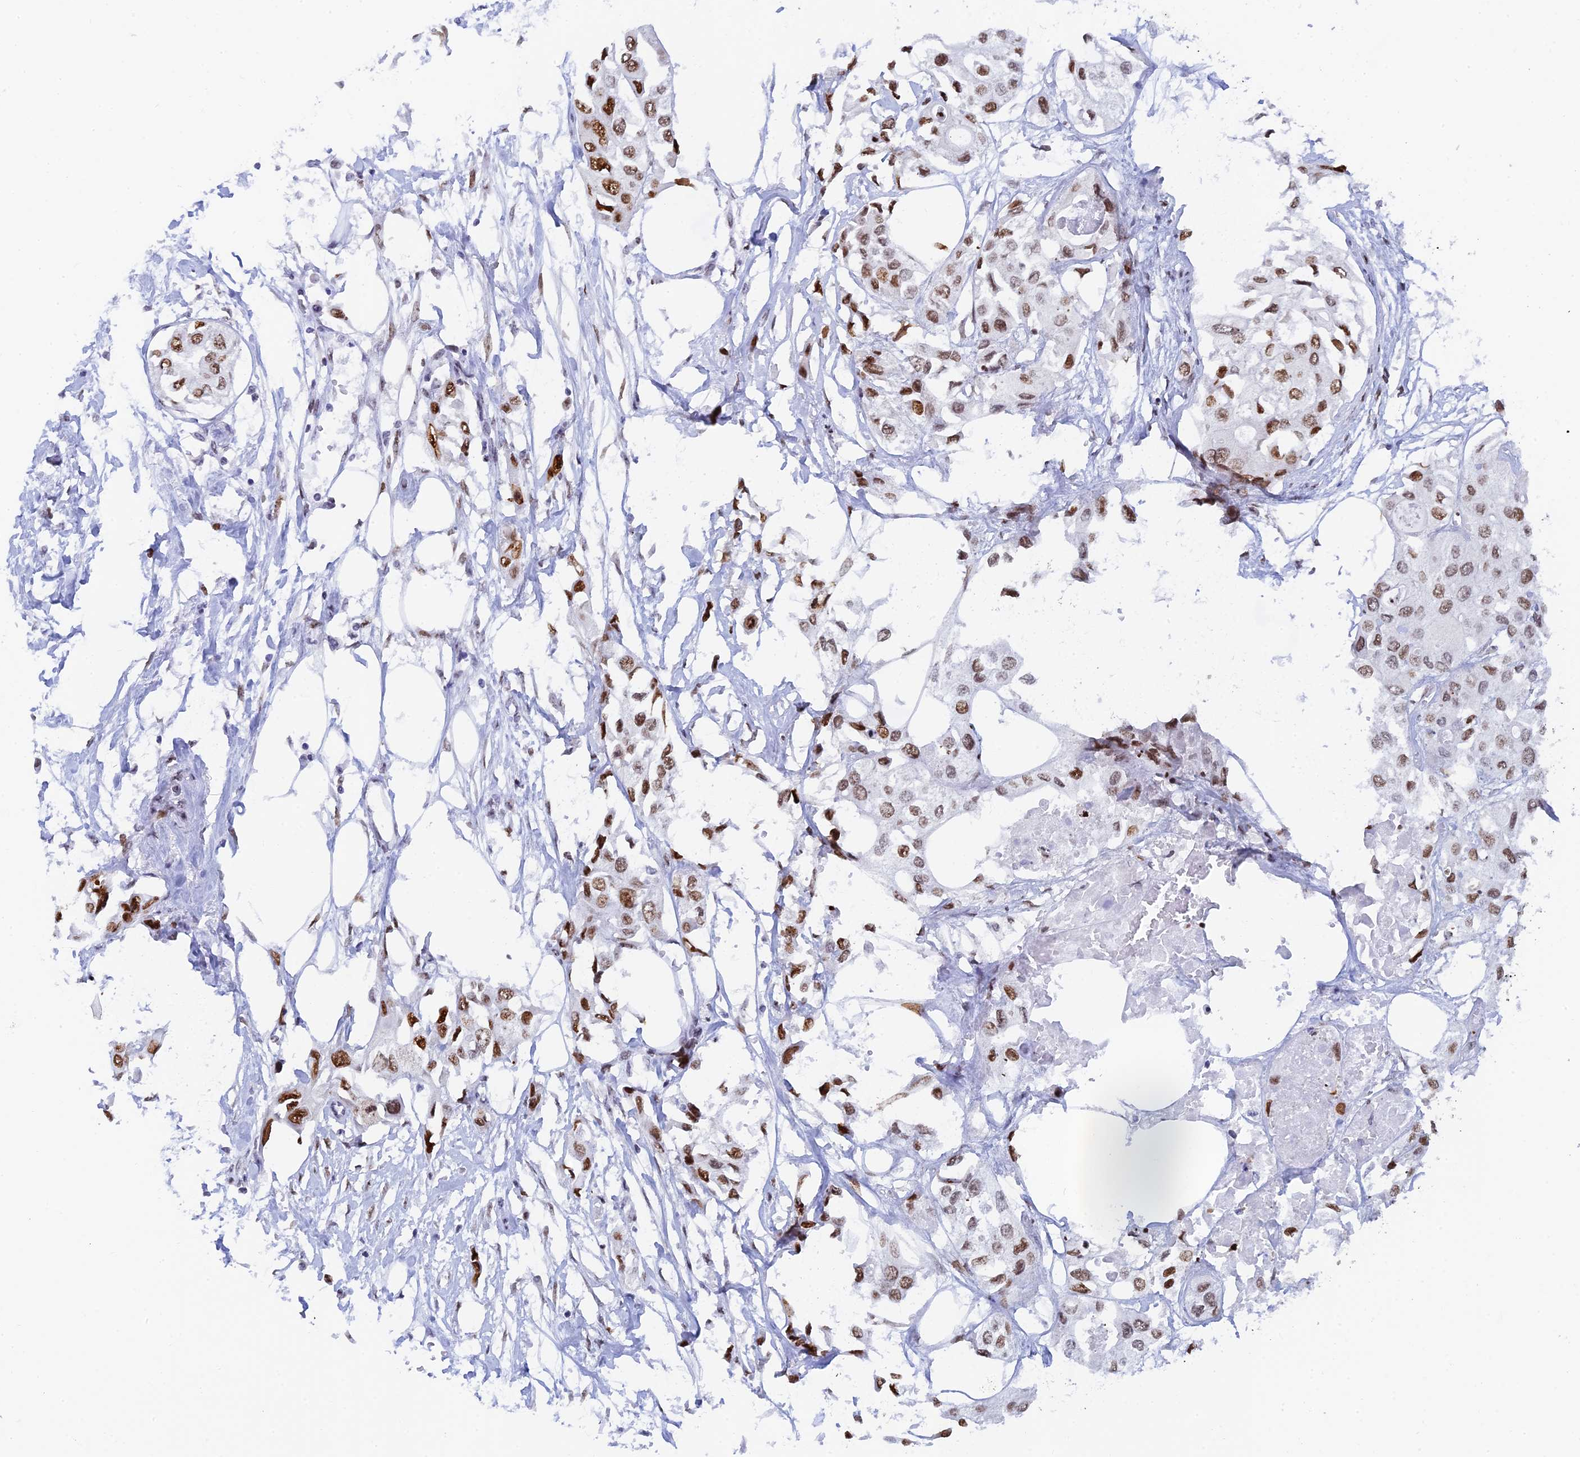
{"staining": {"intensity": "moderate", "quantity": ">75%", "location": "nuclear"}, "tissue": "urothelial cancer", "cell_type": "Tumor cells", "image_type": "cancer", "snomed": [{"axis": "morphology", "description": "Urothelial carcinoma, High grade"}, {"axis": "topography", "description": "Urinary bladder"}], "caption": "A high-resolution micrograph shows IHC staining of high-grade urothelial carcinoma, which reveals moderate nuclear positivity in approximately >75% of tumor cells.", "gene": "RSL1D1", "patient": {"sex": "male", "age": 64}}